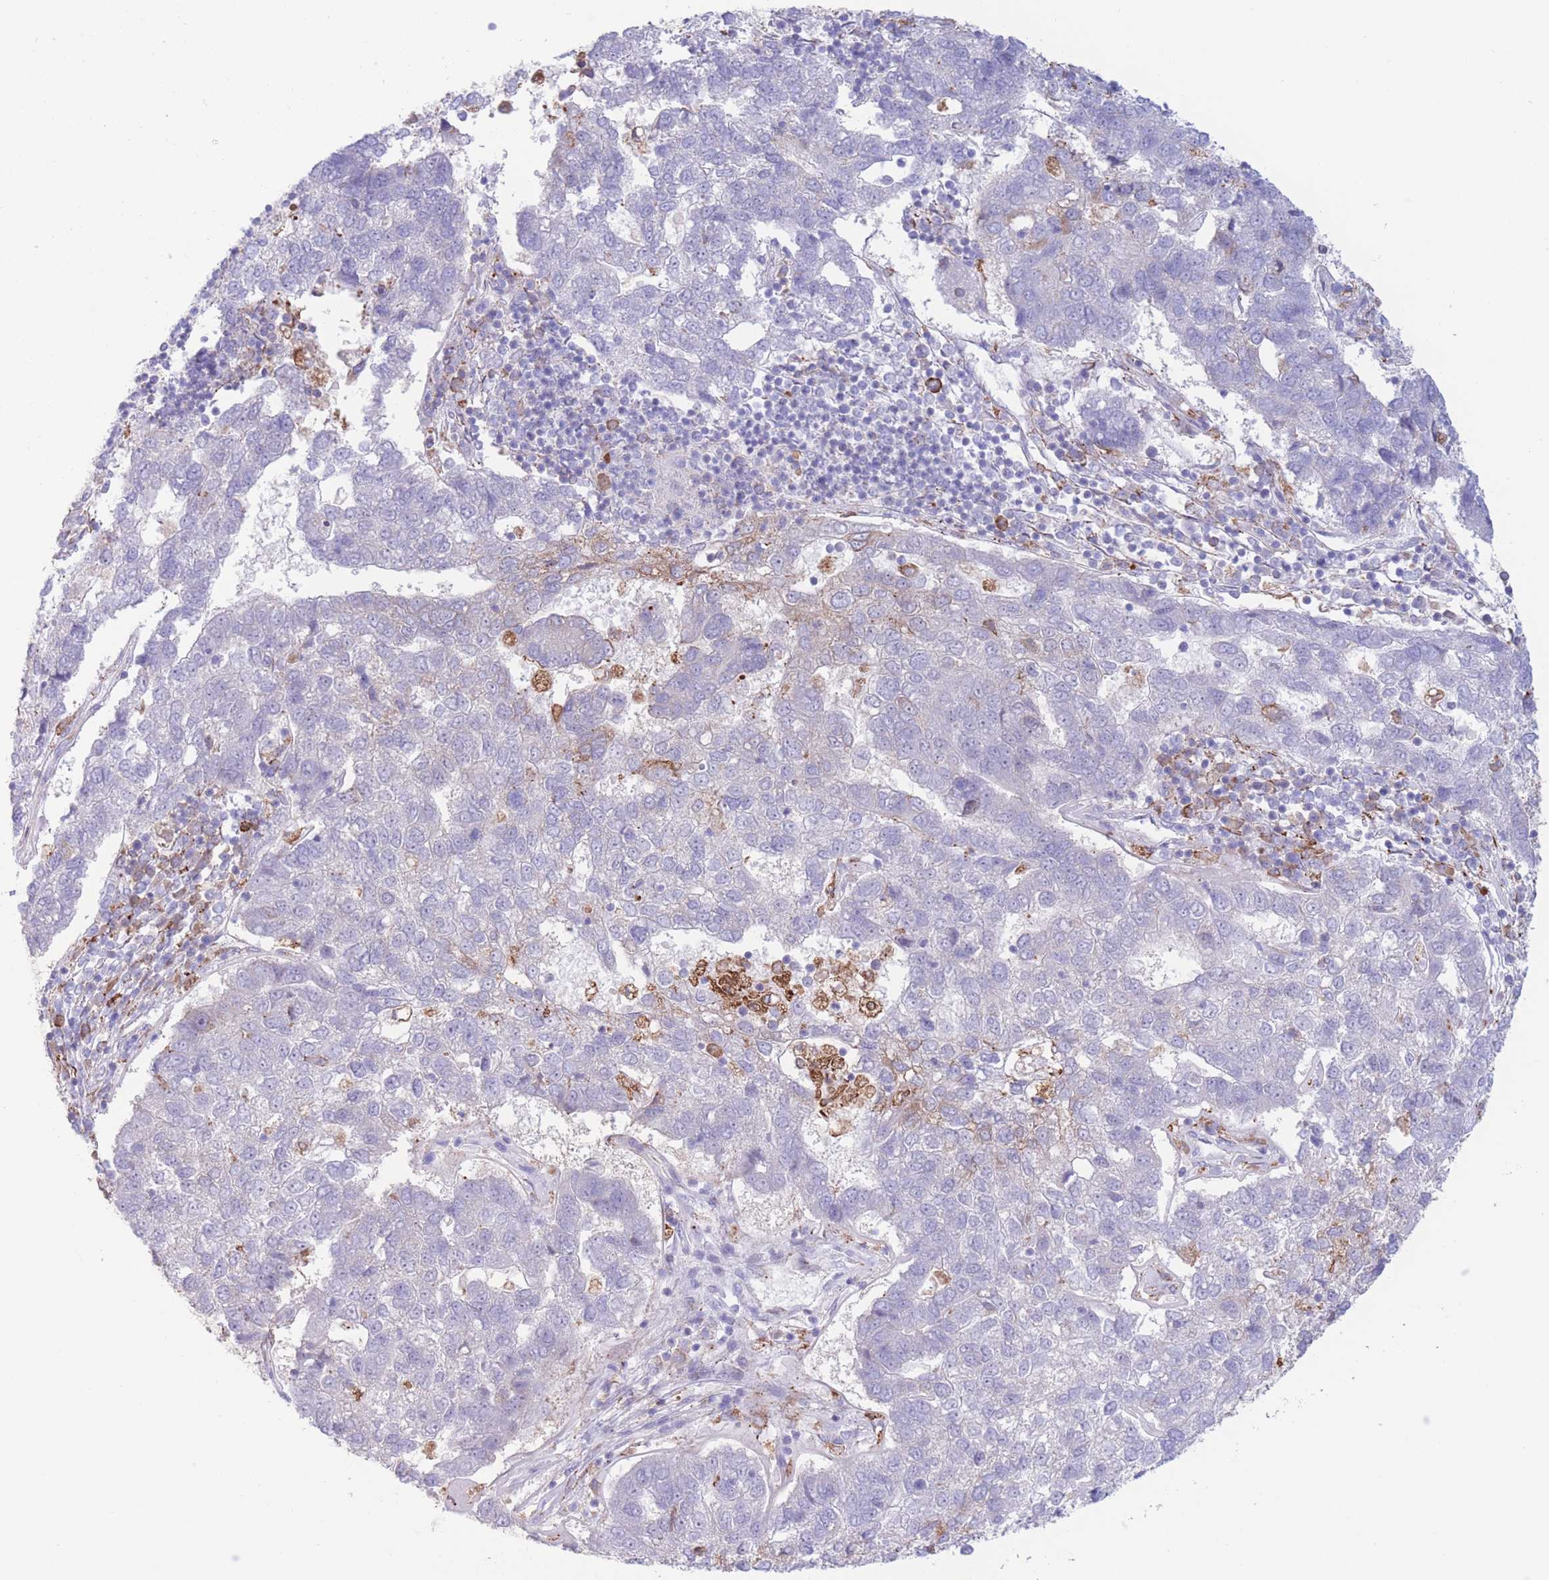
{"staining": {"intensity": "negative", "quantity": "none", "location": "none"}, "tissue": "pancreatic cancer", "cell_type": "Tumor cells", "image_type": "cancer", "snomed": [{"axis": "morphology", "description": "Adenocarcinoma, NOS"}, {"axis": "topography", "description": "Pancreas"}], "caption": "IHC histopathology image of neoplastic tissue: pancreatic cancer (adenocarcinoma) stained with DAB reveals no significant protein staining in tumor cells. The staining was performed using DAB (3,3'-diaminobenzidine) to visualize the protein expression in brown, while the nuclei were stained in blue with hematoxylin (Magnification: 20x).", "gene": "MYDGF", "patient": {"sex": "female", "age": 61}}